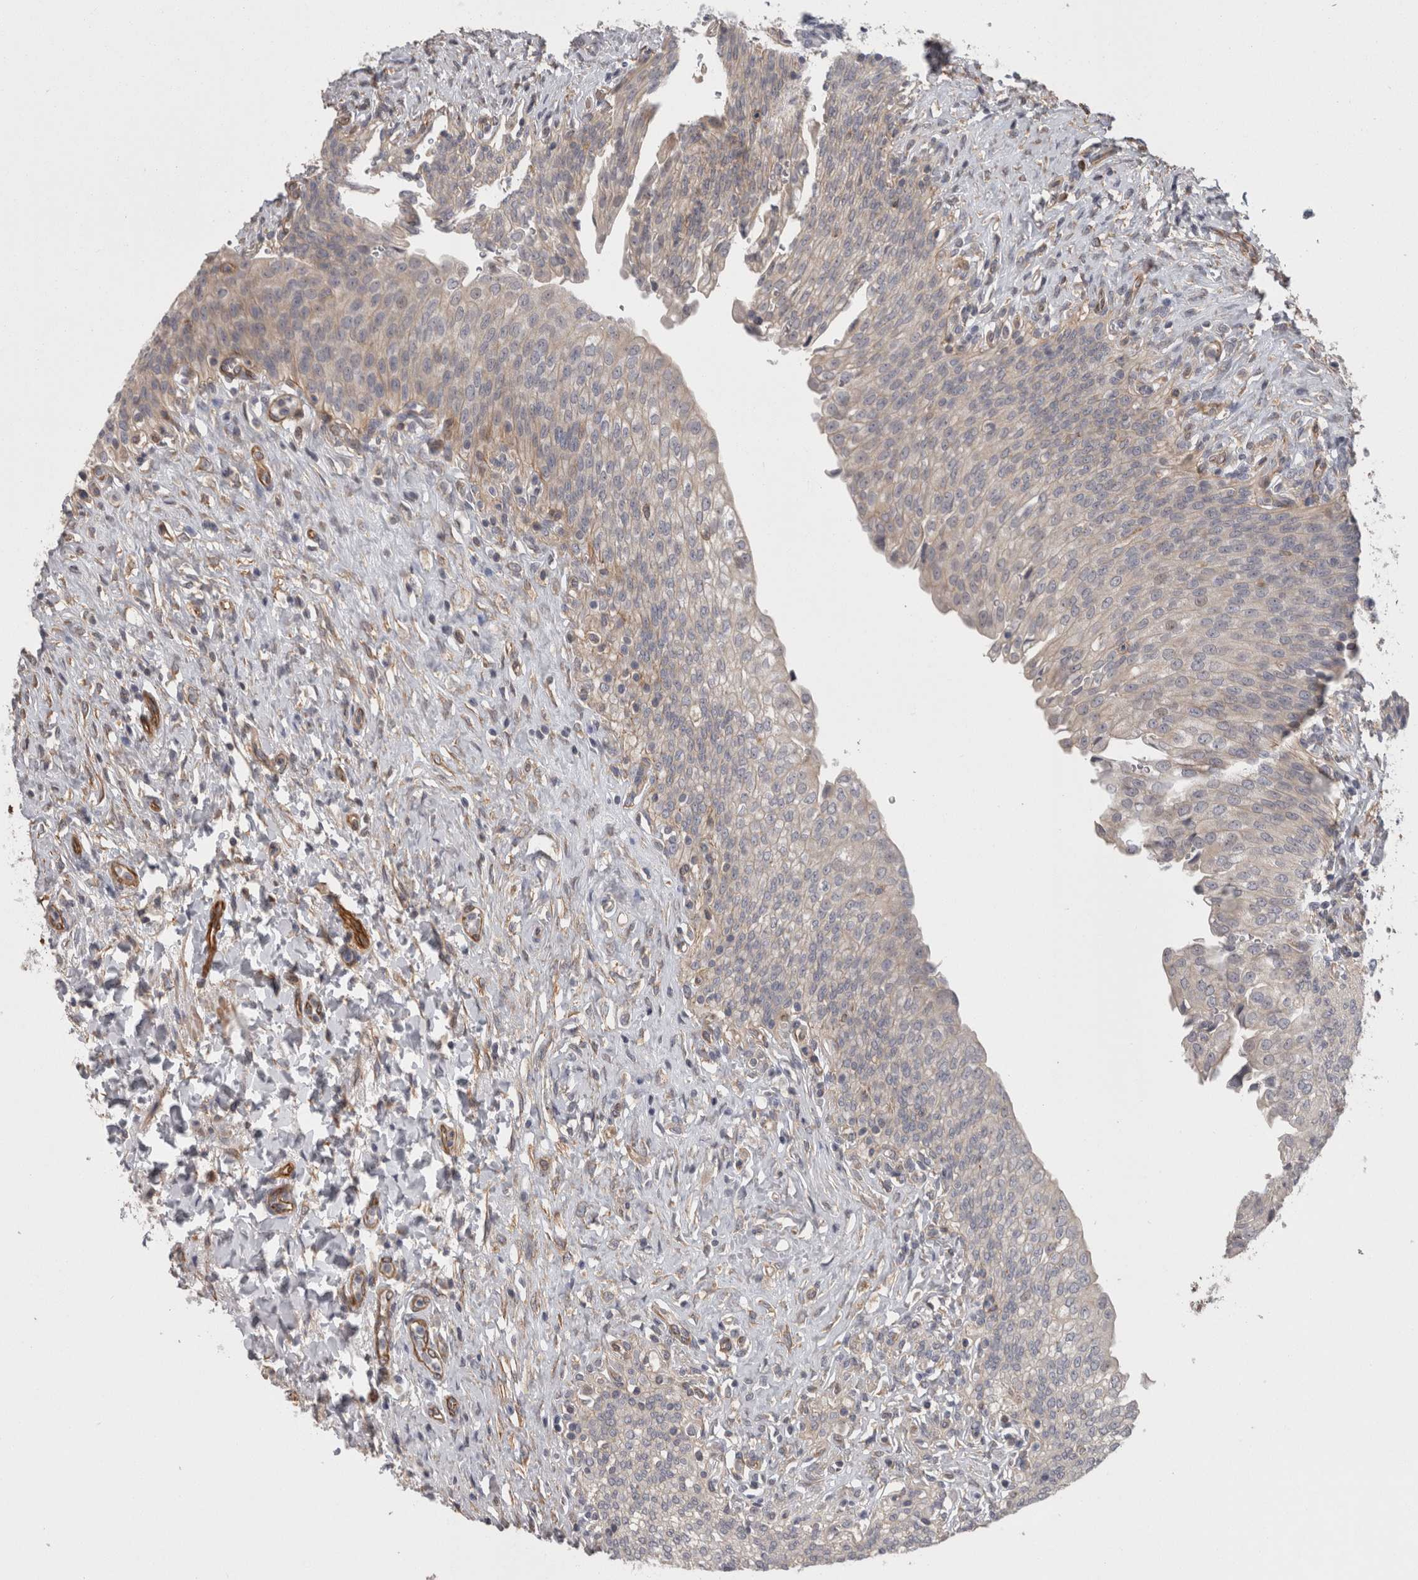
{"staining": {"intensity": "weak", "quantity": "<25%", "location": "cytoplasmic/membranous"}, "tissue": "urinary bladder", "cell_type": "Urothelial cells", "image_type": "normal", "snomed": [{"axis": "morphology", "description": "Urothelial carcinoma, High grade"}, {"axis": "topography", "description": "Urinary bladder"}], "caption": "The immunohistochemistry (IHC) photomicrograph has no significant staining in urothelial cells of urinary bladder.", "gene": "RMDN1", "patient": {"sex": "male", "age": 46}}